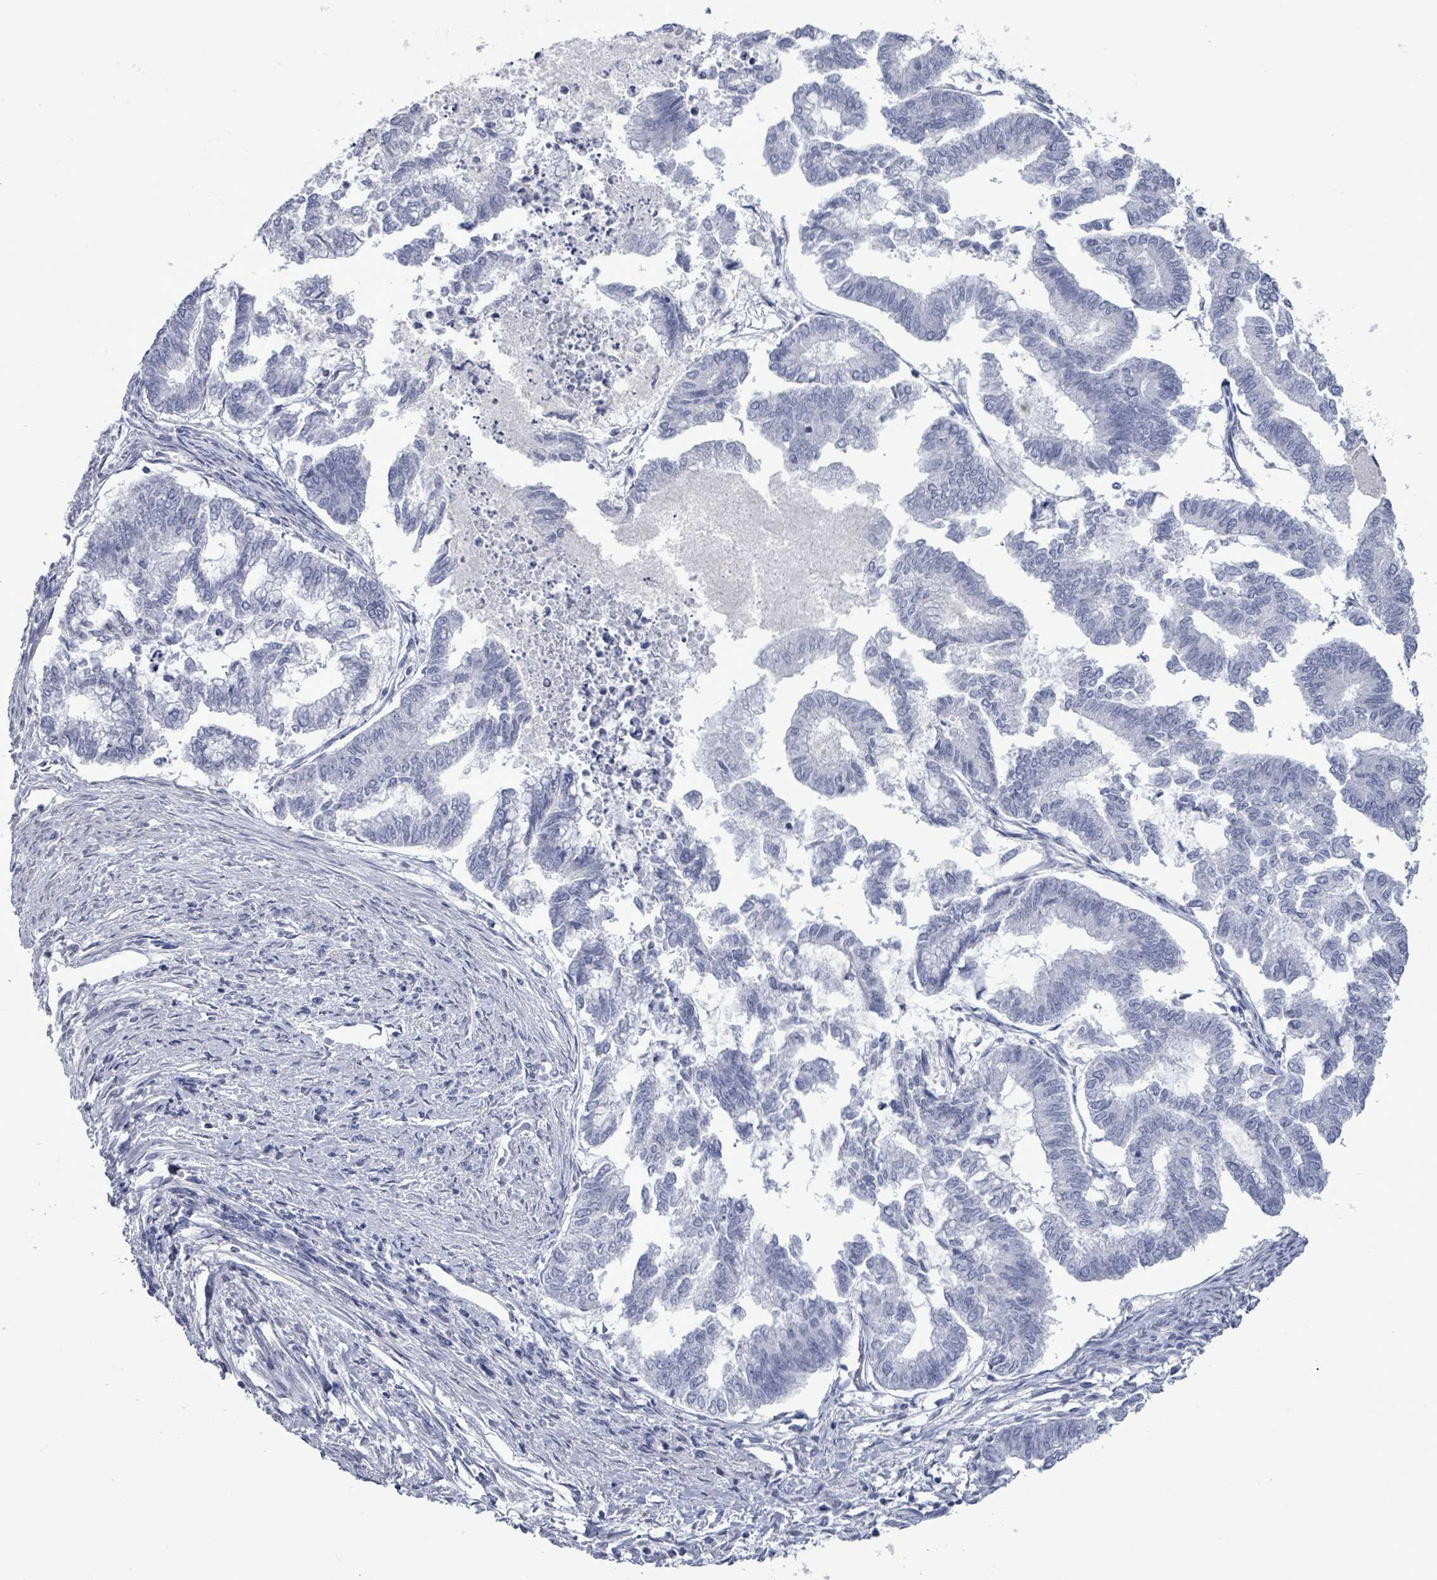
{"staining": {"intensity": "negative", "quantity": "none", "location": "none"}, "tissue": "endometrial cancer", "cell_type": "Tumor cells", "image_type": "cancer", "snomed": [{"axis": "morphology", "description": "Adenocarcinoma, NOS"}, {"axis": "topography", "description": "Endometrium"}], "caption": "Immunohistochemistry (IHC) micrograph of neoplastic tissue: adenocarcinoma (endometrial) stained with DAB displays no significant protein staining in tumor cells.", "gene": "CT45A5", "patient": {"sex": "female", "age": 79}}